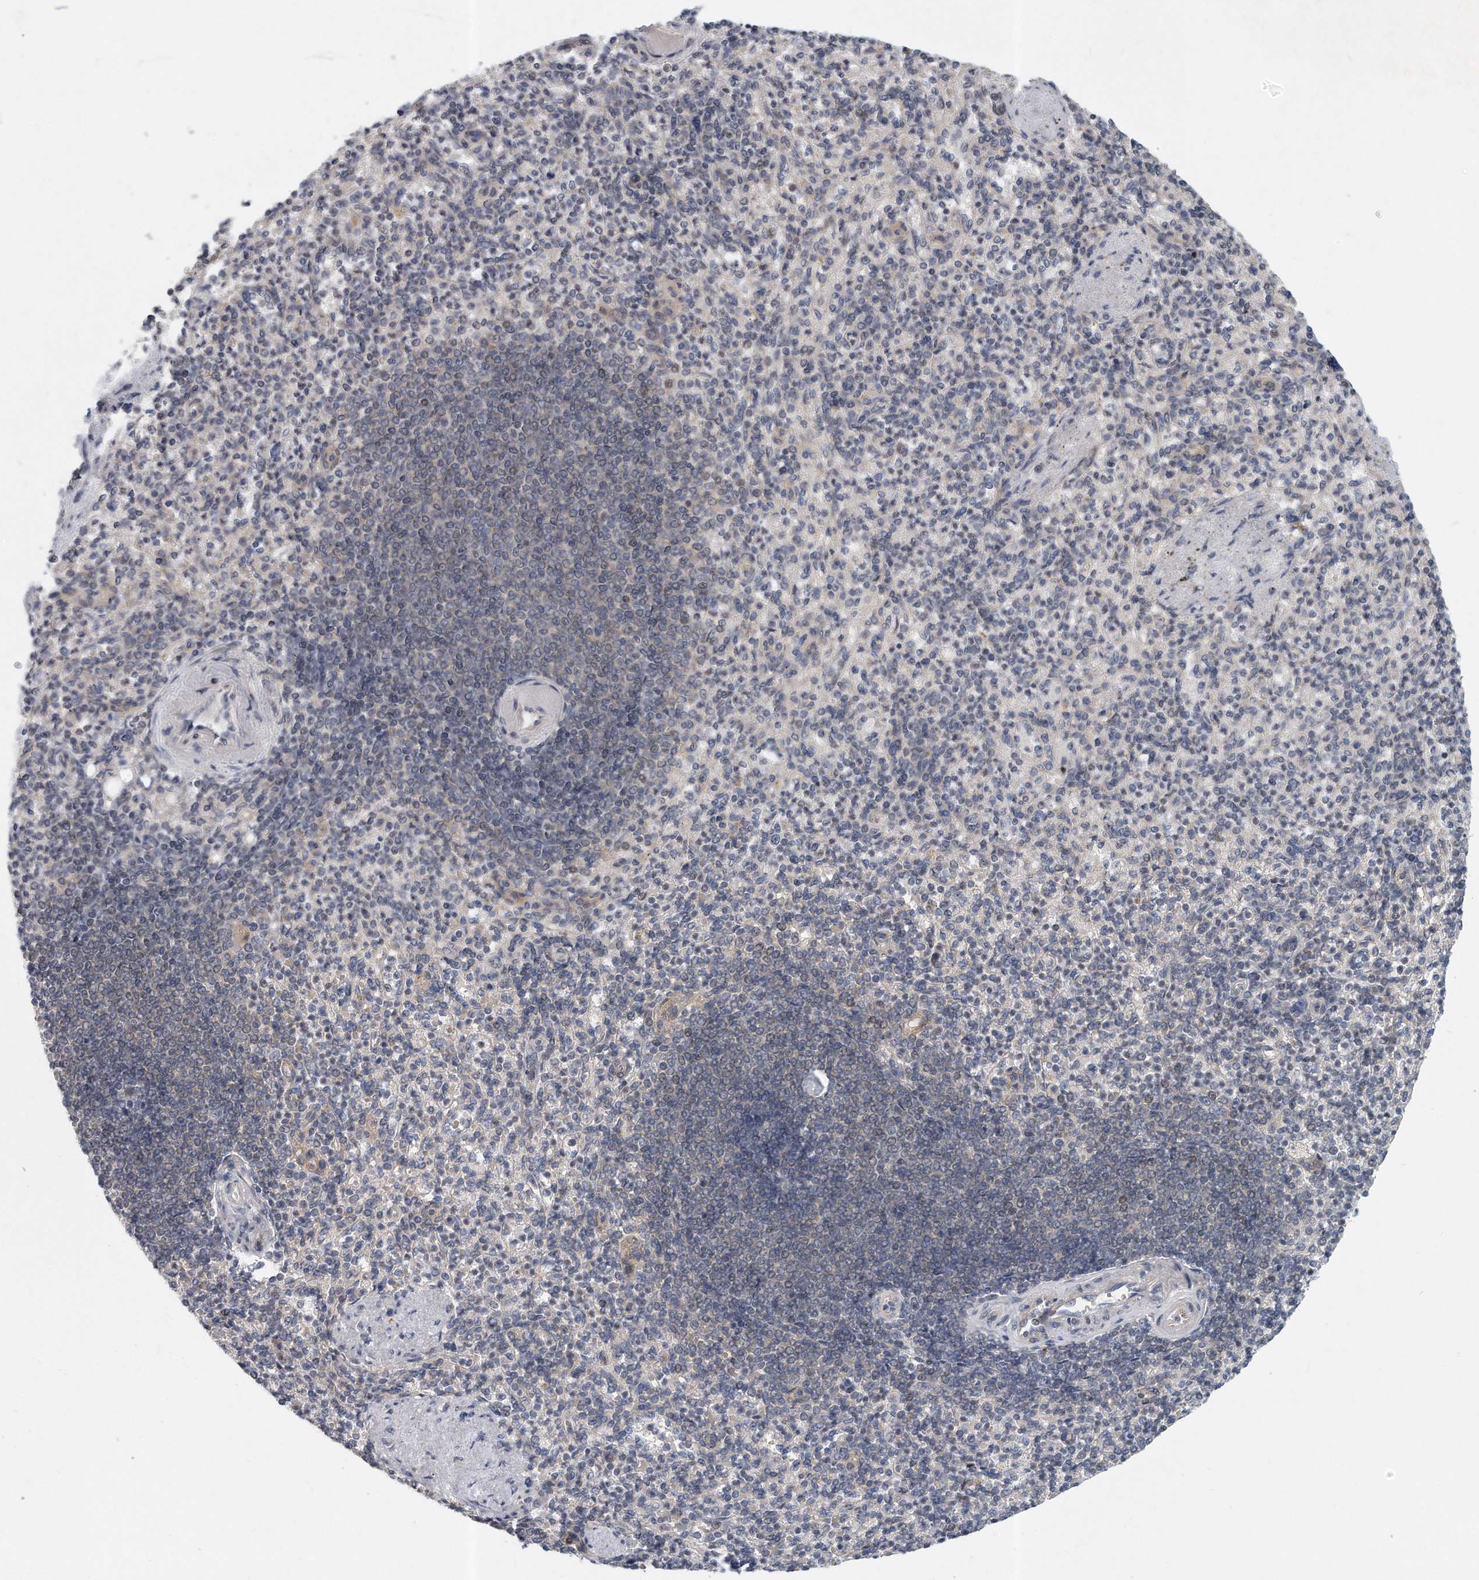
{"staining": {"intensity": "negative", "quantity": "none", "location": "none"}, "tissue": "spleen", "cell_type": "Cells in red pulp", "image_type": "normal", "snomed": [{"axis": "morphology", "description": "Normal tissue, NOS"}, {"axis": "topography", "description": "Spleen"}], "caption": "IHC micrograph of benign spleen: spleen stained with DAB reveals no significant protein staining in cells in red pulp.", "gene": "PCDH8", "patient": {"sex": "female", "age": 74}}